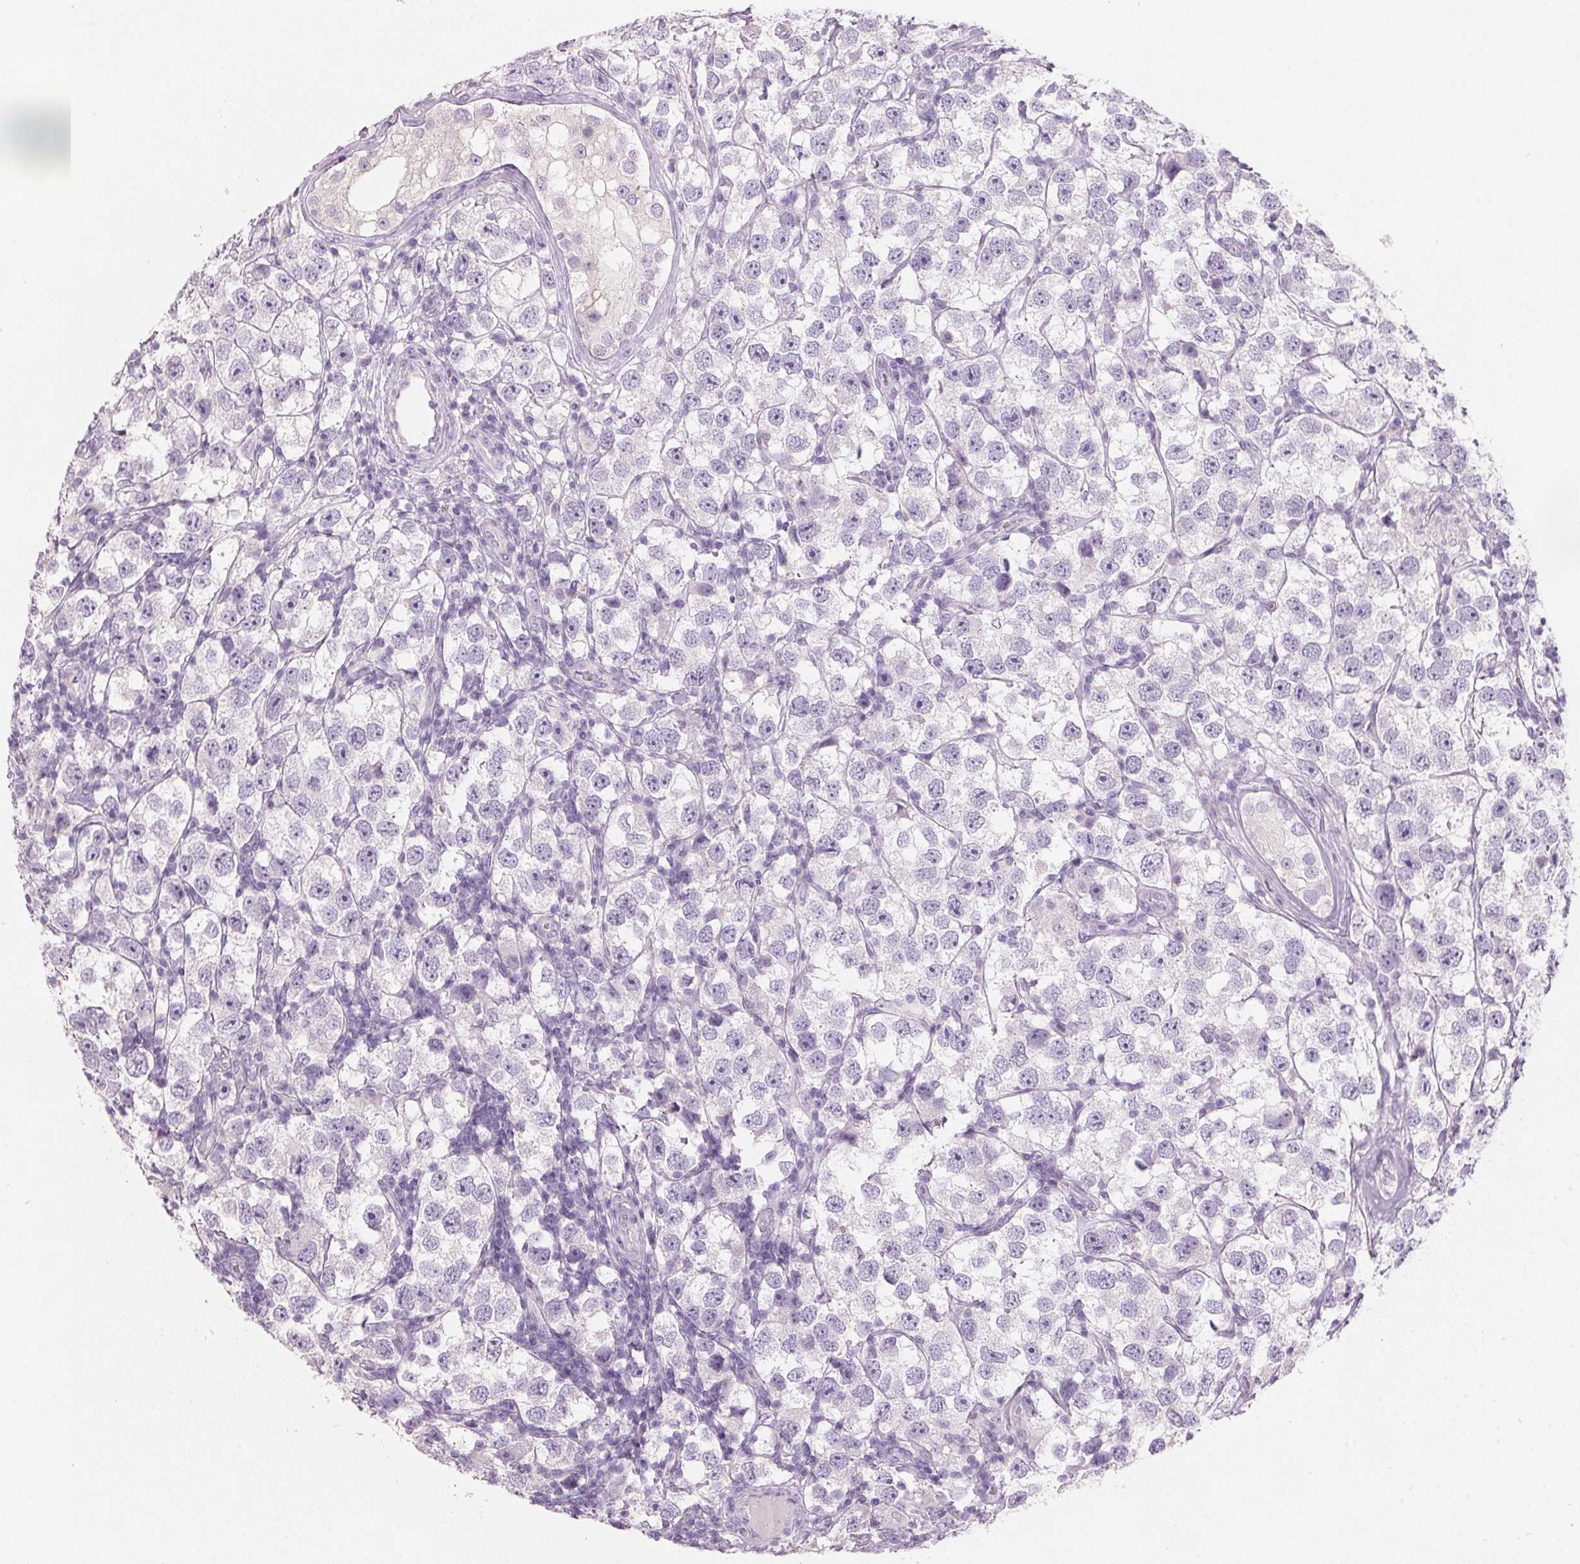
{"staining": {"intensity": "negative", "quantity": "none", "location": "none"}, "tissue": "testis cancer", "cell_type": "Tumor cells", "image_type": "cancer", "snomed": [{"axis": "morphology", "description": "Seminoma, NOS"}, {"axis": "topography", "description": "Testis"}], "caption": "The immunohistochemistry (IHC) image has no significant expression in tumor cells of testis seminoma tissue.", "gene": "HSD17B1", "patient": {"sex": "male", "age": 26}}